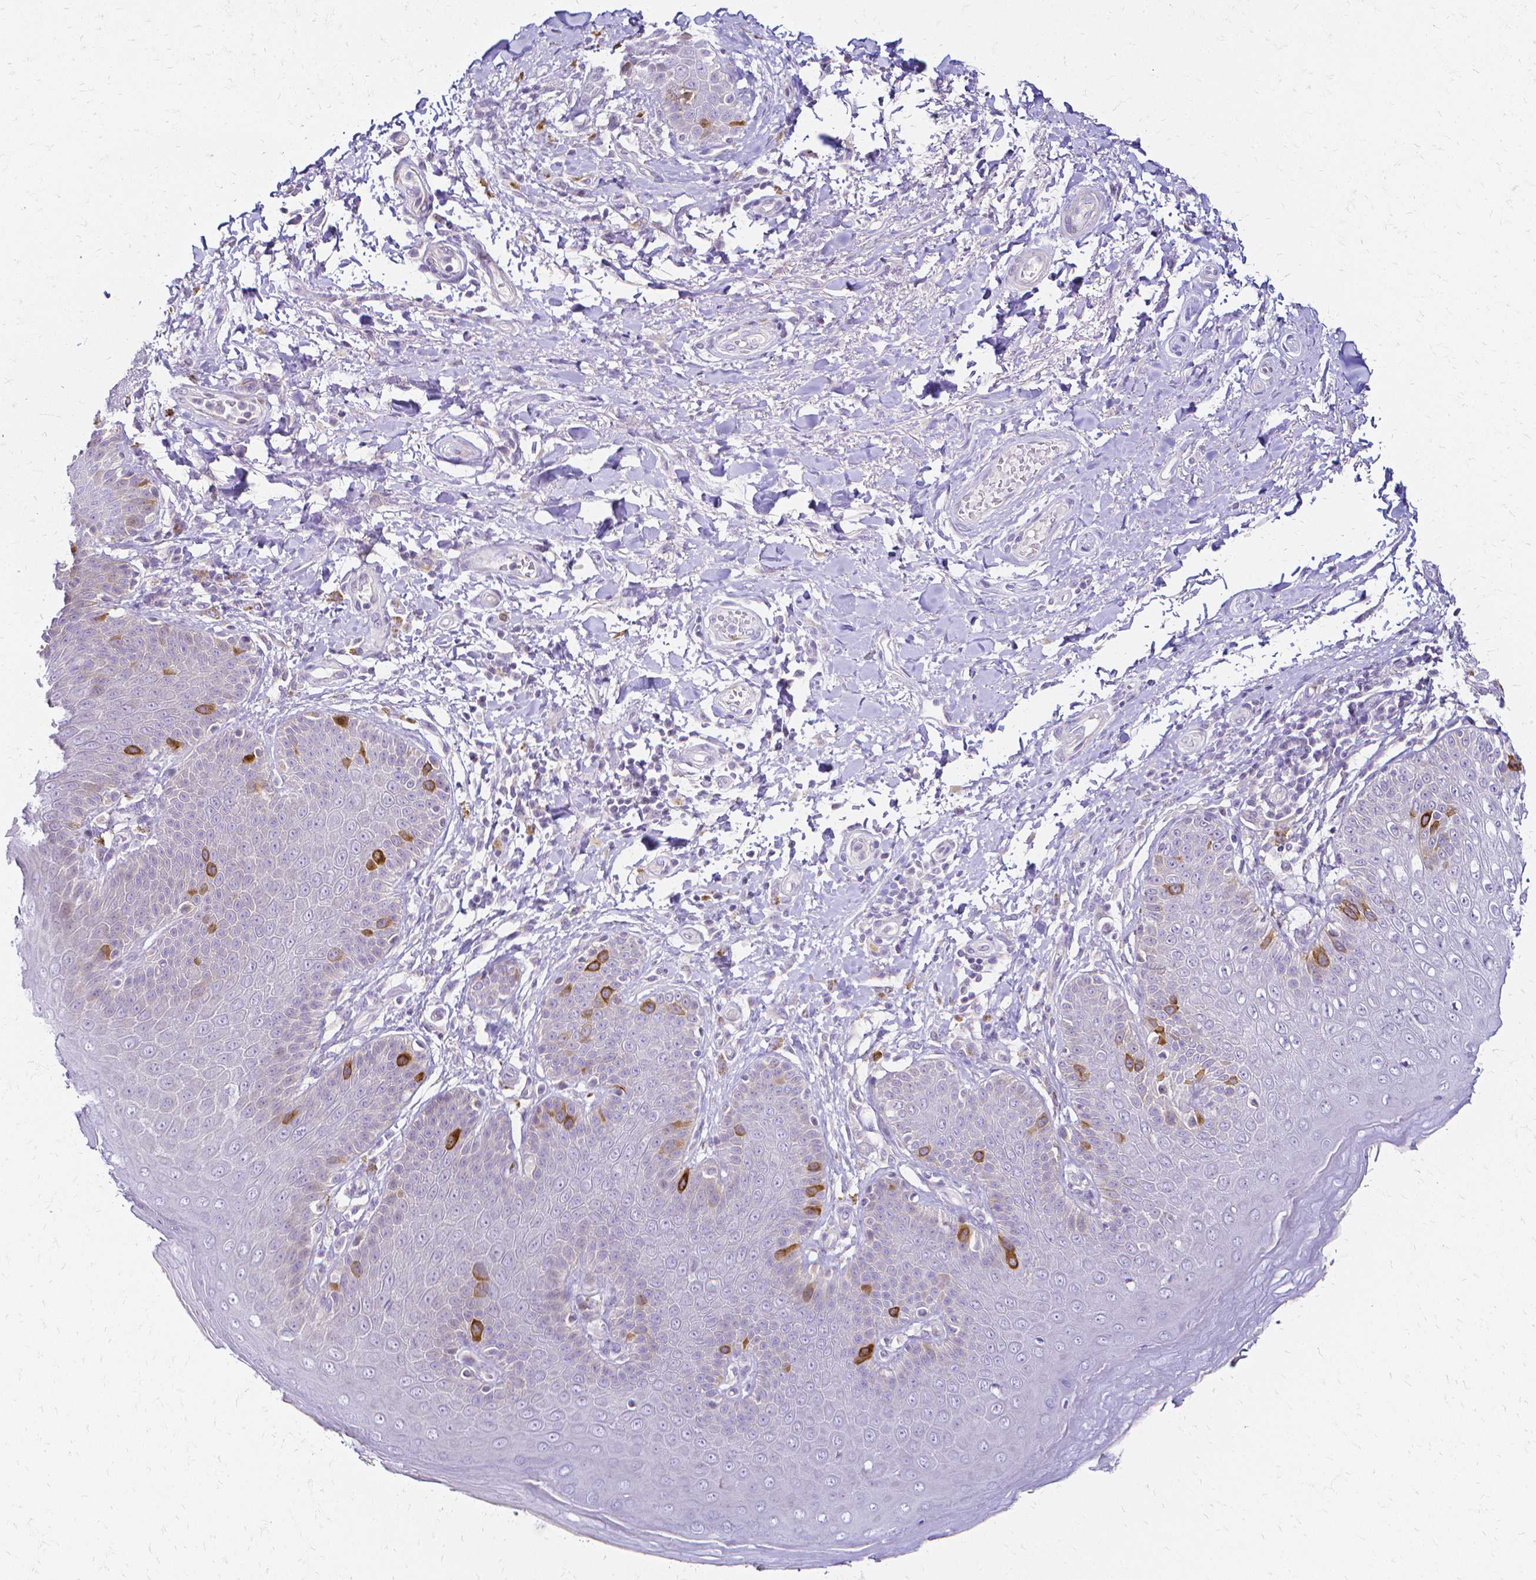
{"staining": {"intensity": "strong", "quantity": "<25%", "location": "cytoplasmic/membranous"}, "tissue": "skin", "cell_type": "Epidermal cells", "image_type": "normal", "snomed": [{"axis": "morphology", "description": "Normal tissue, NOS"}, {"axis": "topography", "description": "Peripheral nerve tissue"}], "caption": "Strong cytoplasmic/membranous positivity for a protein is appreciated in about <25% of epidermal cells of unremarkable skin using immunohistochemistry (IHC).", "gene": "CCNB1", "patient": {"sex": "male", "age": 51}}